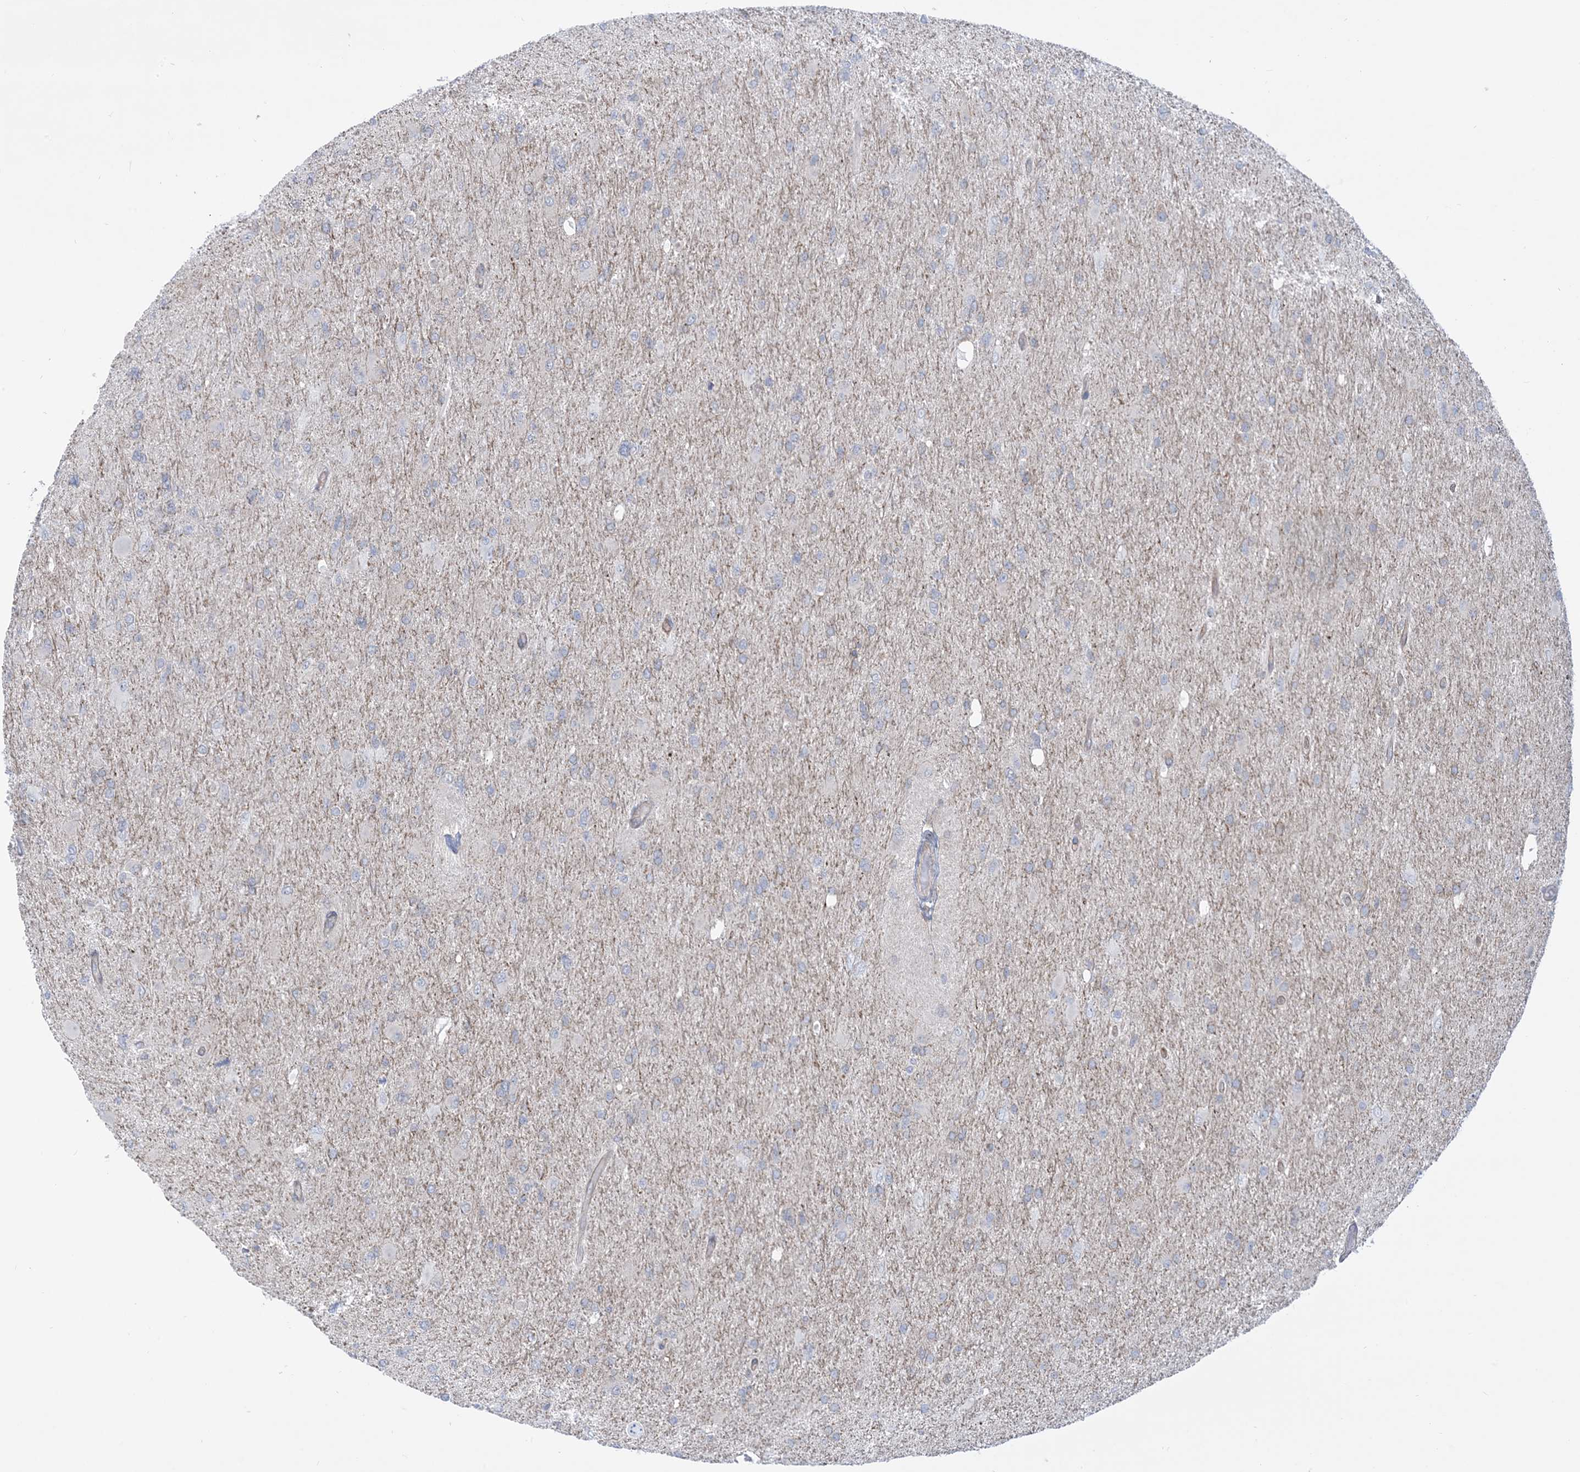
{"staining": {"intensity": "negative", "quantity": "none", "location": "none"}, "tissue": "glioma", "cell_type": "Tumor cells", "image_type": "cancer", "snomed": [{"axis": "morphology", "description": "Glioma, malignant, High grade"}, {"axis": "topography", "description": "Cerebral cortex"}], "caption": "Tumor cells are negative for protein expression in human high-grade glioma (malignant).", "gene": "CASP4", "patient": {"sex": "female", "age": 36}}